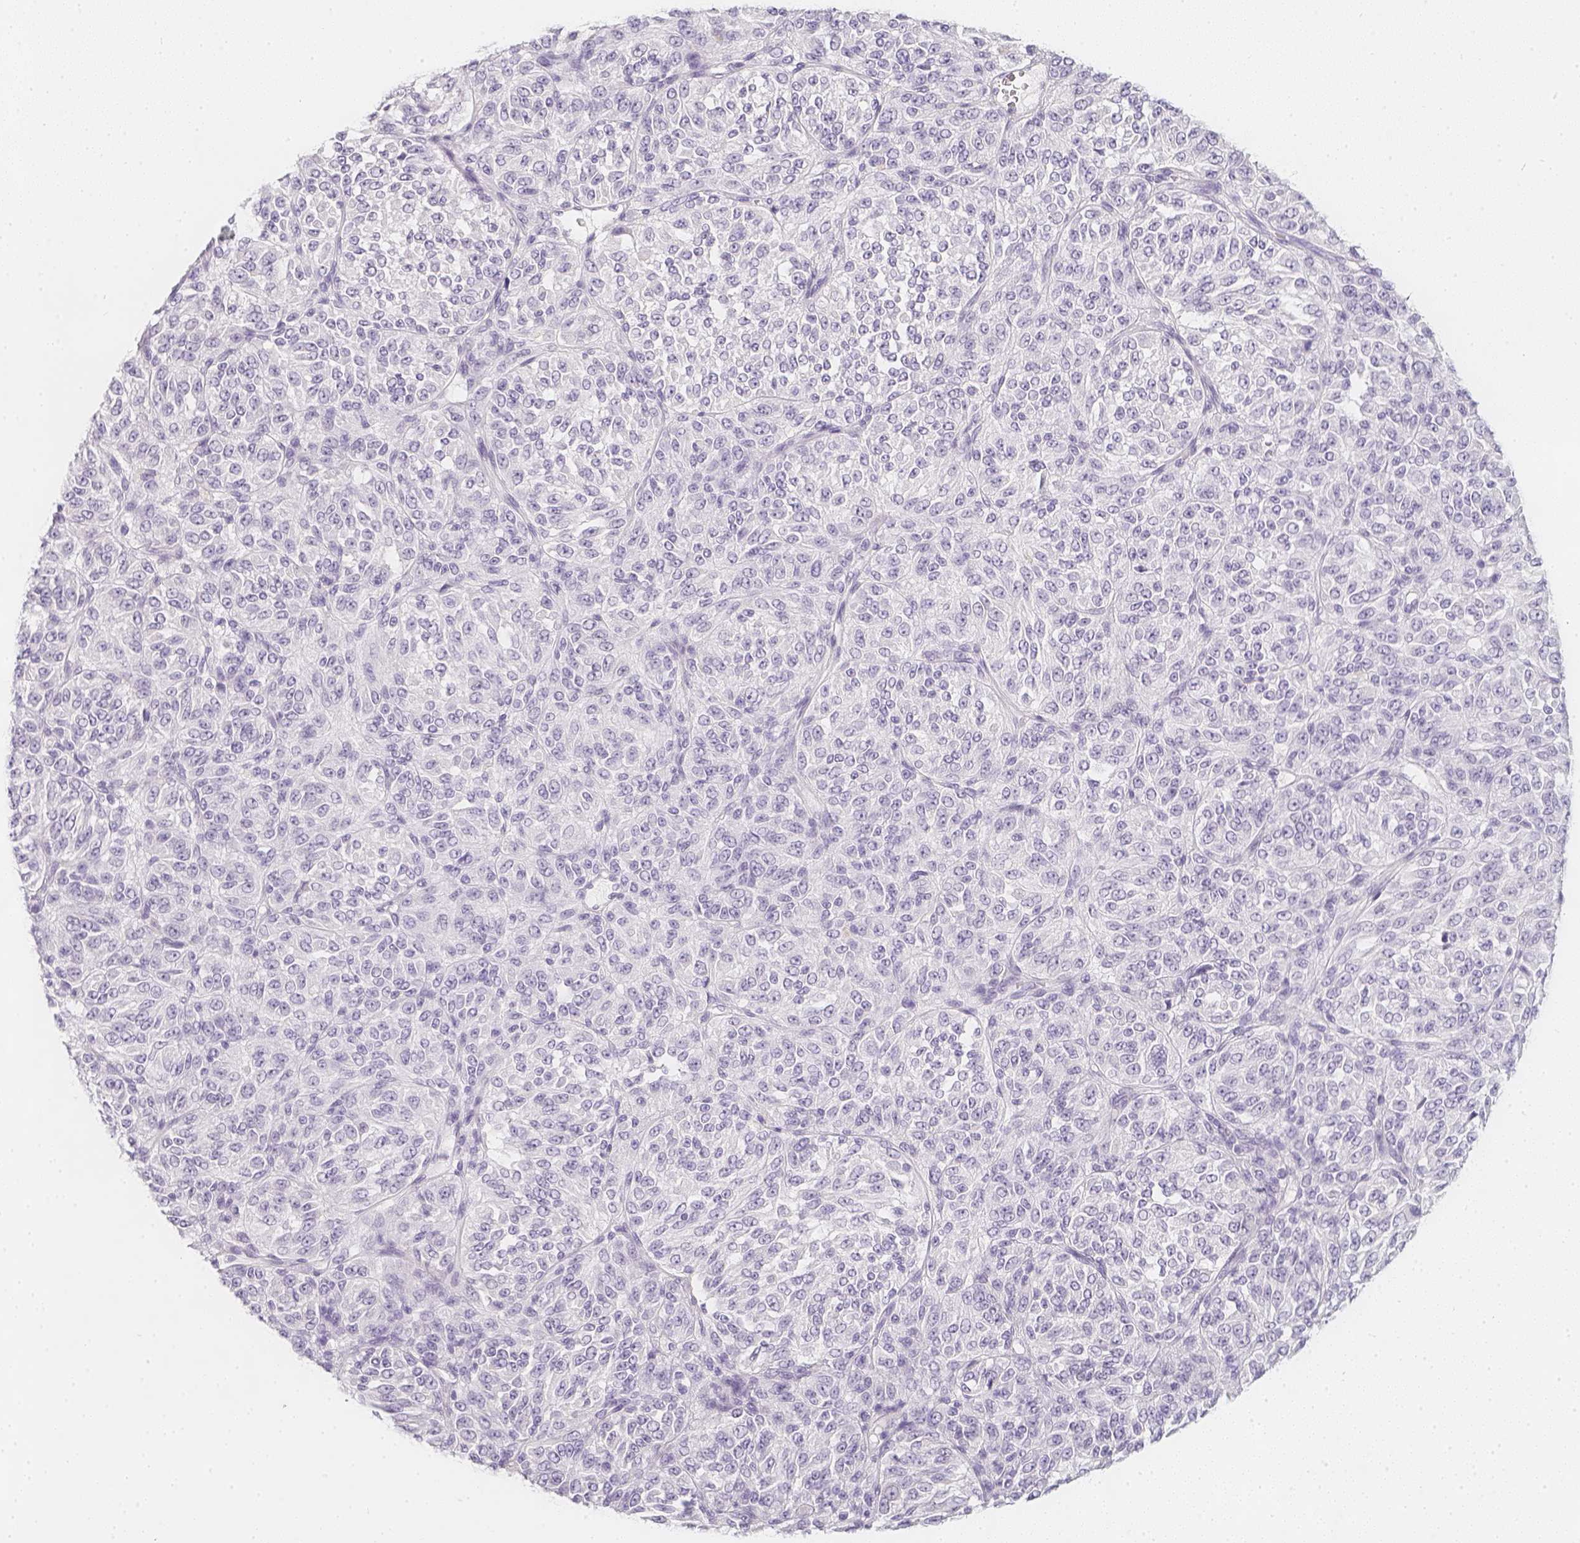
{"staining": {"intensity": "negative", "quantity": "none", "location": "none"}, "tissue": "melanoma", "cell_type": "Tumor cells", "image_type": "cancer", "snomed": [{"axis": "morphology", "description": "Malignant melanoma, Metastatic site"}, {"axis": "topography", "description": "Brain"}], "caption": "Melanoma stained for a protein using immunohistochemistry displays no expression tumor cells.", "gene": "SLC18A1", "patient": {"sex": "female", "age": 56}}